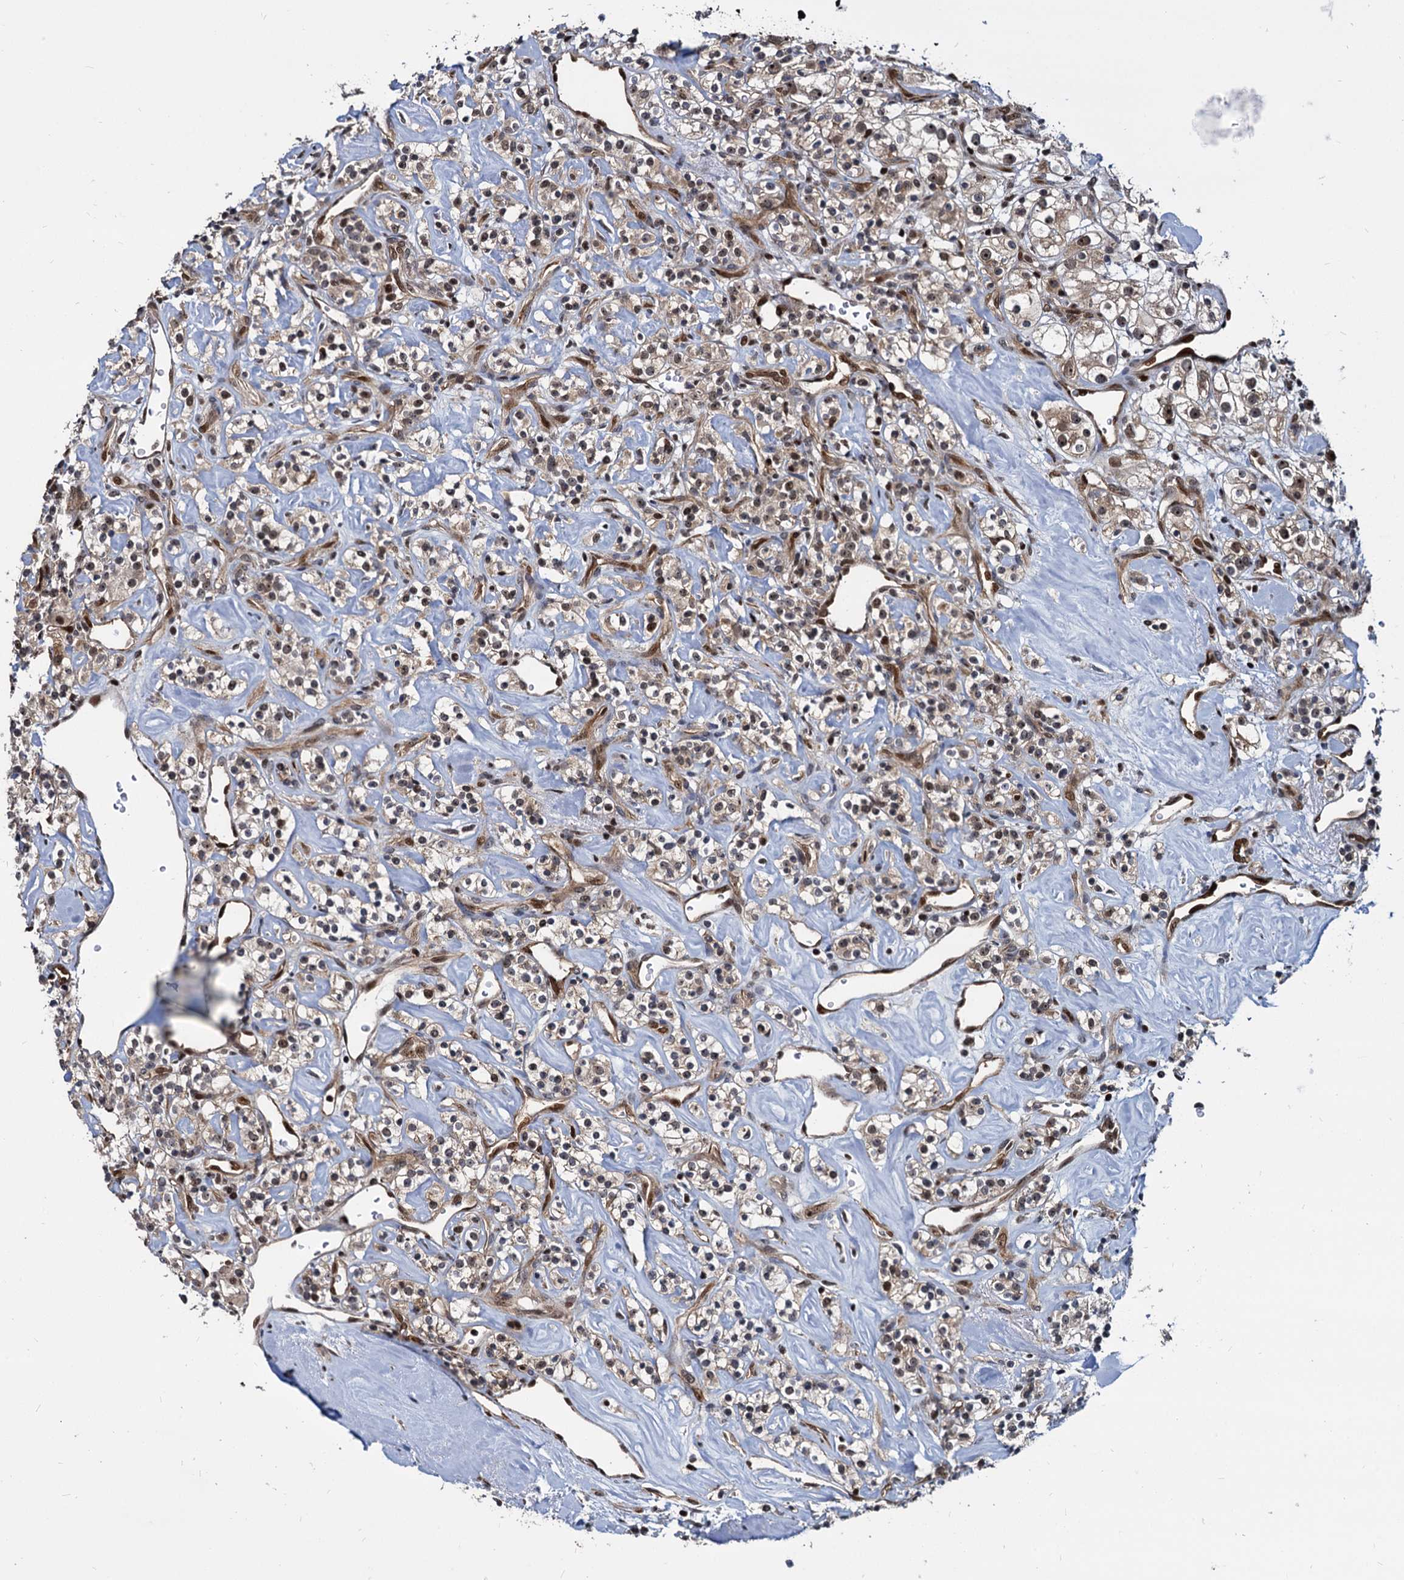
{"staining": {"intensity": "moderate", "quantity": ">75%", "location": "nuclear"}, "tissue": "renal cancer", "cell_type": "Tumor cells", "image_type": "cancer", "snomed": [{"axis": "morphology", "description": "Adenocarcinoma, NOS"}, {"axis": "topography", "description": "Kidney"}], "caption": "Renal cancer stained with a brown dye displays moderate nuclear positive expression in approximately >75% of tumor cells.", "gene": "UBLCP1", "patient": {"sex": "male", "age": 77}}